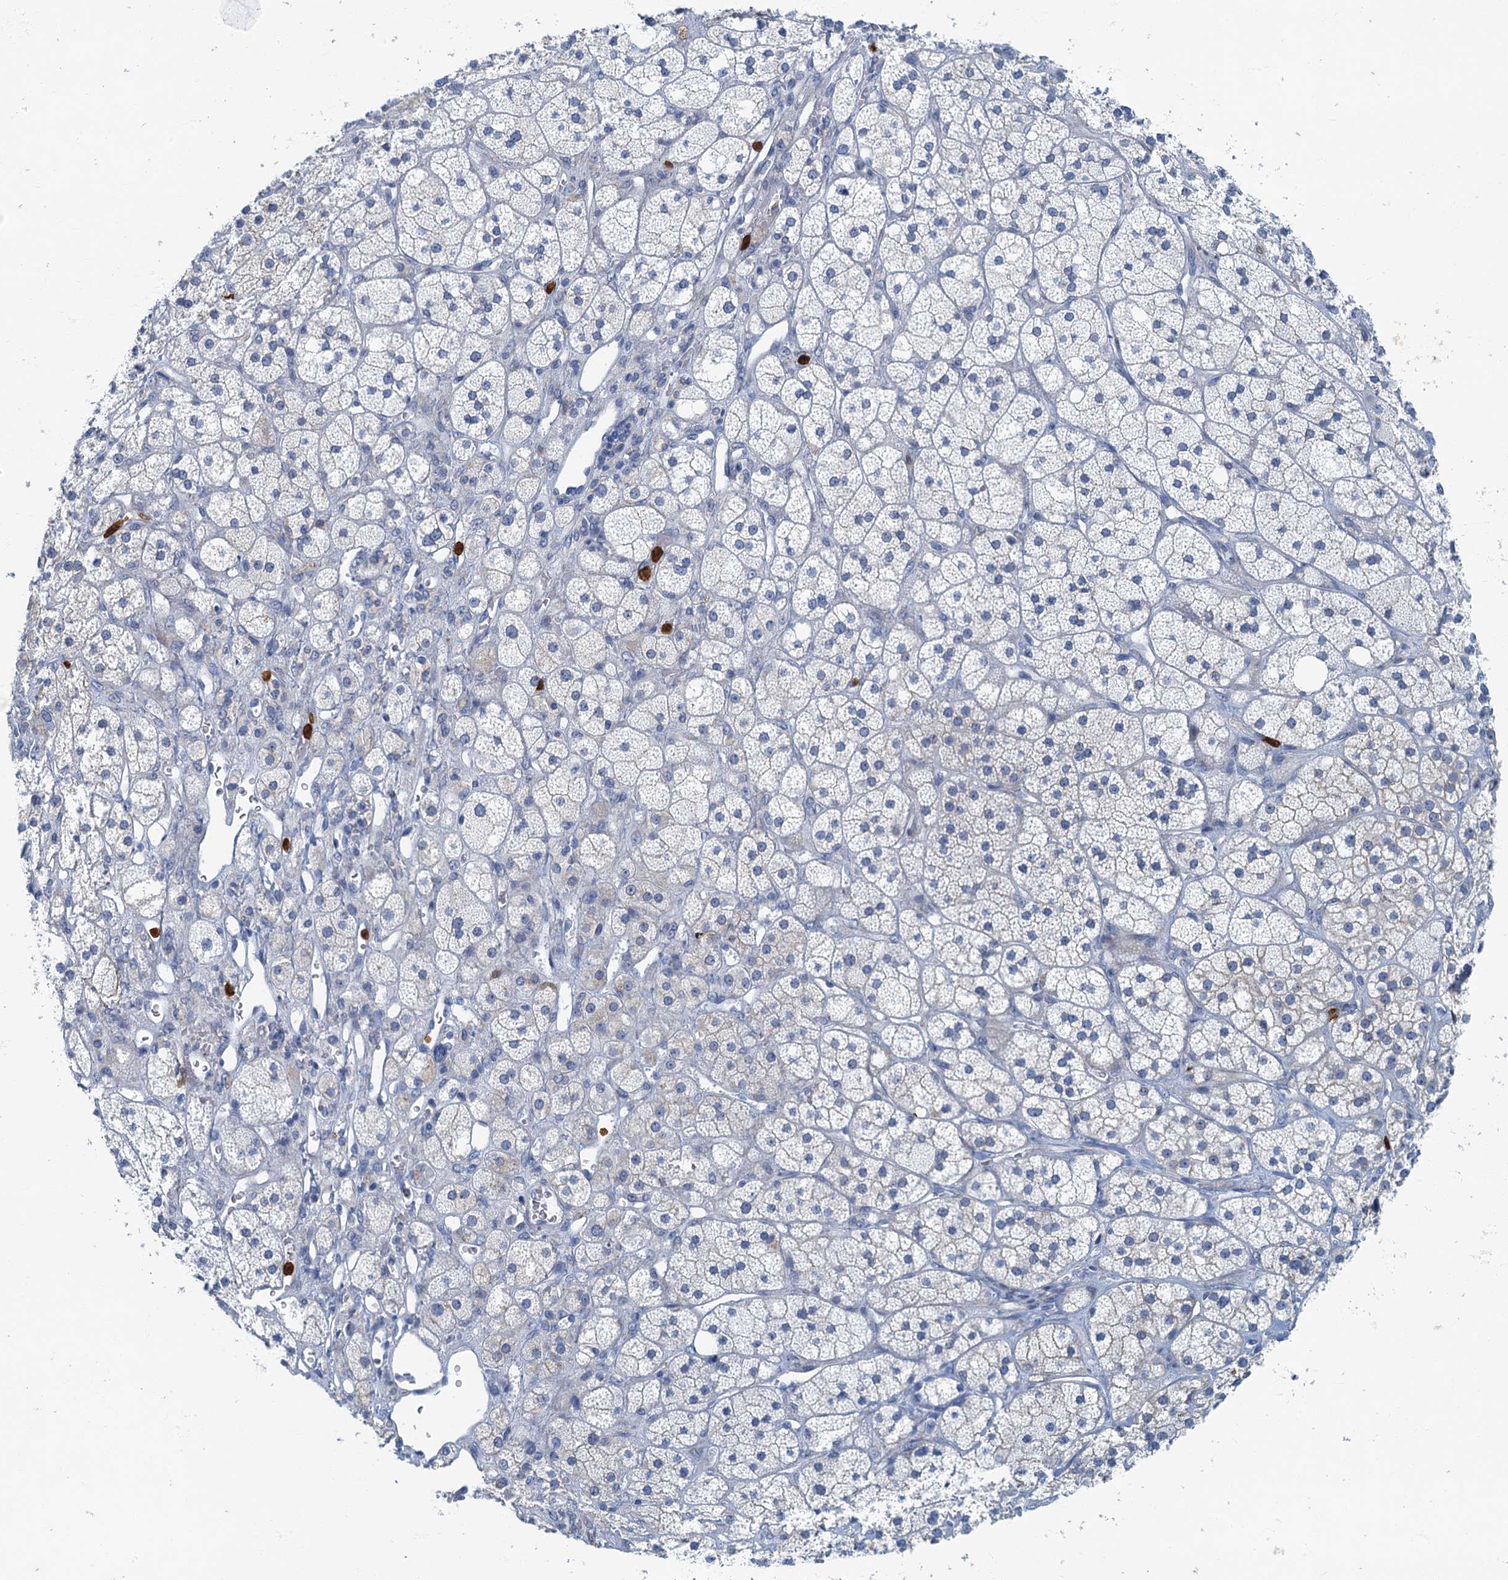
{"staining": {"intensity": "negative", "quantity": "none", "location": "none"}, "tissue": "adrenal gland", "cell_type": "Glandular cells", "image_type": "normal", "snomed": [{"axis": "morphology", "description": "Normal tissue, NOS"}, {"axis": "topography", "description": "Adrenal gland"}], "caption": "Immunohistochemical staining of unremarkable human adrenal gland demonstrates no significant expression in glandular cells. Brightfield microscopy of IHC stained with DAB (brown) and hematoxylin (blue), captured at high magnification.", "gene": "ANKDD1A", "patient": {"sex": "male", "age": 61}}